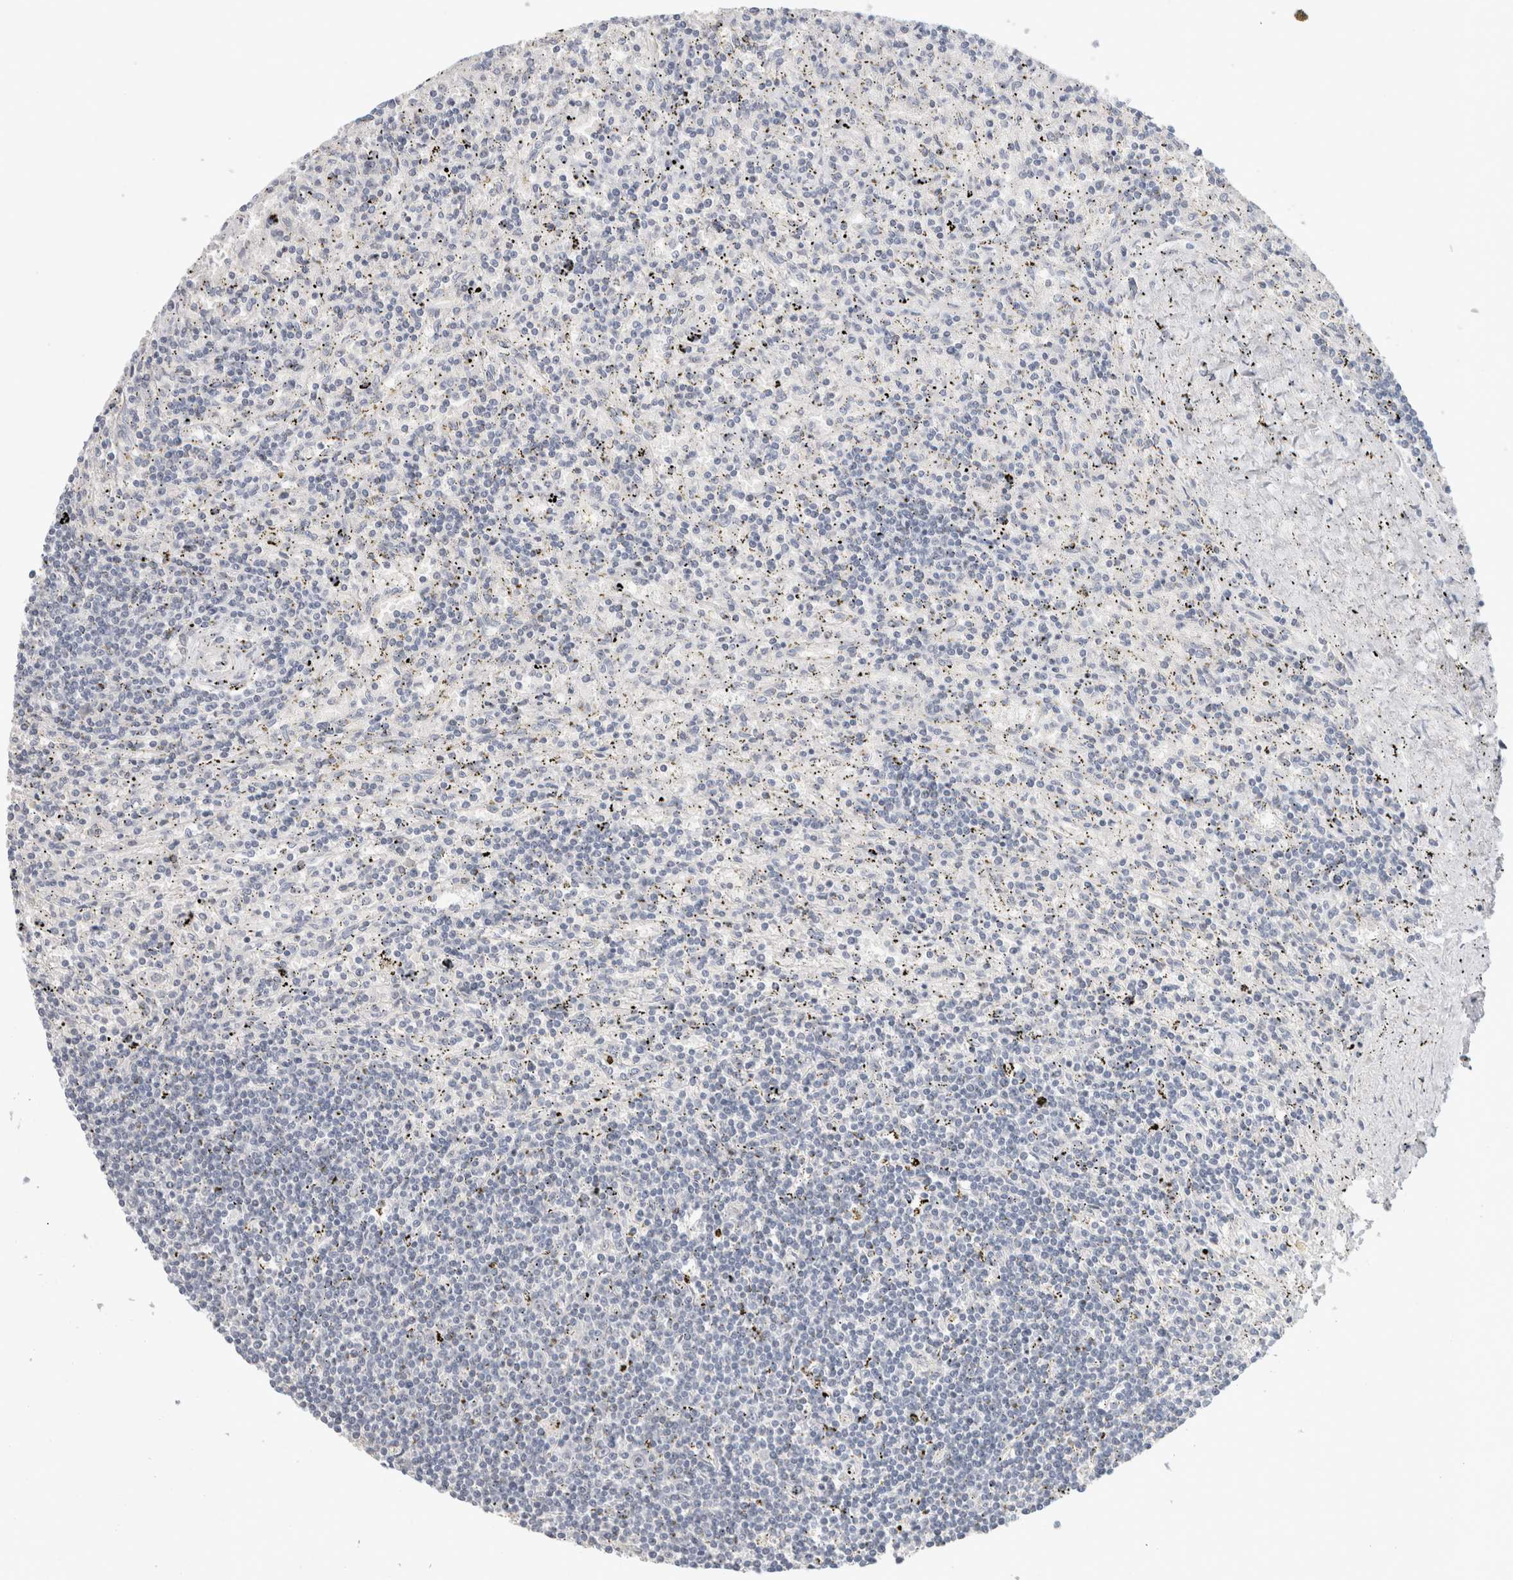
{"staining": {"intensity": "negative", "quantity": "none", "location": "none"}, "tissue": "lymphoma", "cell_type": "Tumor cells", "image_type": "cancer", "snomed": [{"axis": "morphology", "description": "Malignant lymphoma, non-Hodgkin's type, Low grade"}, {"axis": "topography", "description": "Spleen"}], "caption": "This is an immunohistochemistry (IHC) histopathology image of human malignant lymphoma, non-Hodgkin's type (low-grade). There is no positivity in tumor cells.", "gene": "FMR1NB", "patient": {"sex": "male", "age": 76}}